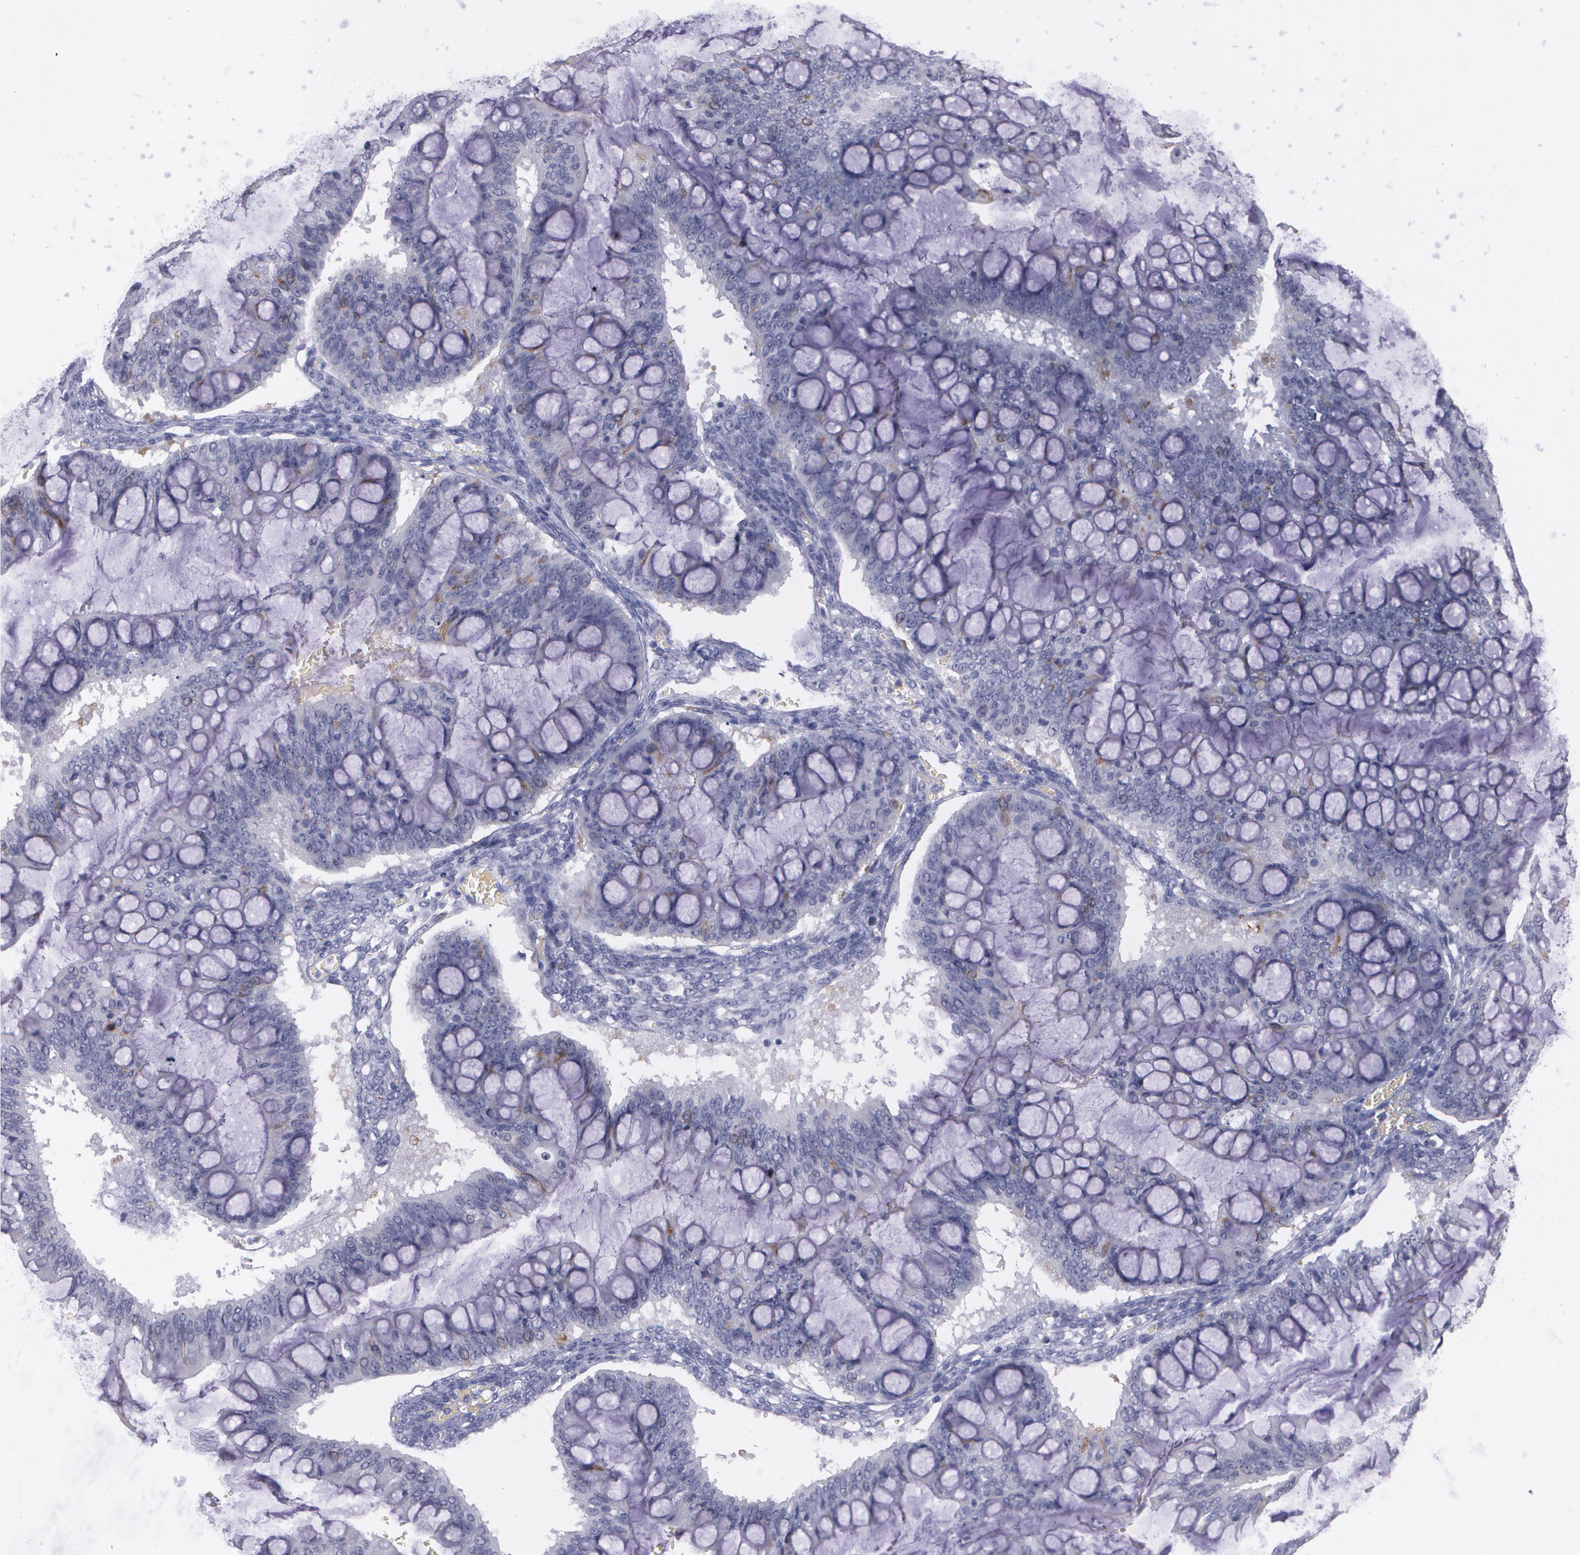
{"staining": {"intensity": "moderate", "quantity": "<25%", "location": "cytoplasmic/membranous"}, "tissue": "ovarian cancer", "cell_type": "Tumor cells", "image_type": "cancer", "snomed": [{"axis": "morphology", "description": "Cystadenocarcinoma, mucinous, NOS"}, {"axis": "topography", "description": "Ovary"}], "caption": "Immunohistochemical staining of ovarian cancer displays low levels of moderate cytoplasmic/membranous protein staining in about <25% of tumor cells.", "gene": "HMMR", "patient": {"sex": "female", "age": 73}}